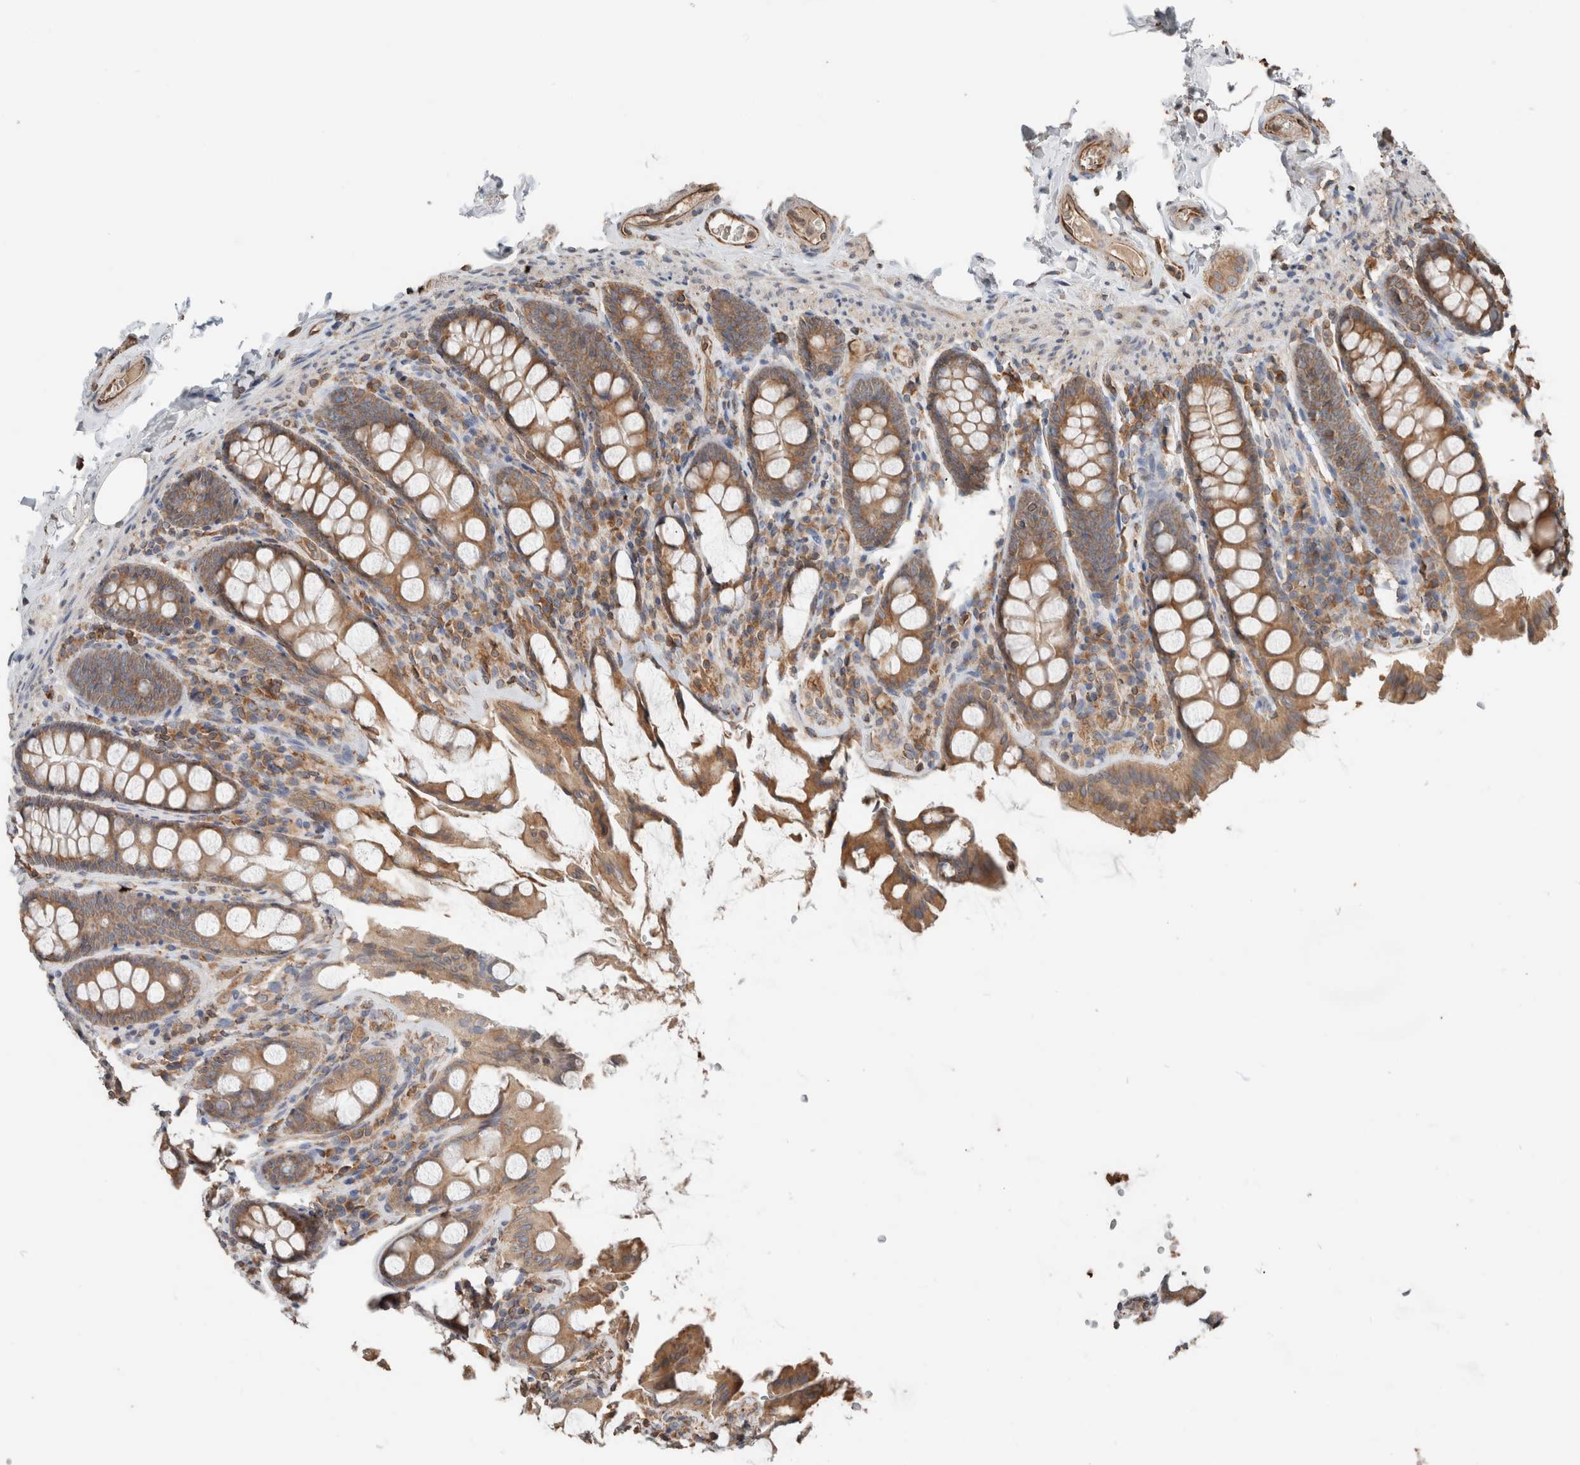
{"staining": {"intensity": "moderate", "quantity": ">75%", "location": "cytoplasmic/membranous"}, "tissue": "colon", "cell_type": "Endothelial cells", "image_type": "normal", "snomed": [{"axis": "morphology", "description": "Normal tissue, NOS"}, {"axis": "topography", "description": "Colon"}, {"axis": "topography", "description": "Peripheral nerve tissue"}], "caption": "High-magnification brightfield microscopy of benign colon stained with DAB (3,3'-diaminobenzidine) (brown) and counterstained with hematoxylin (blue). endothelial cells exhibit moderate cytoplasmic/membranous expression is identified in about>75% of cells.", "gene": "ERAP2", "patient": {"sex": "female", "age": 61}}